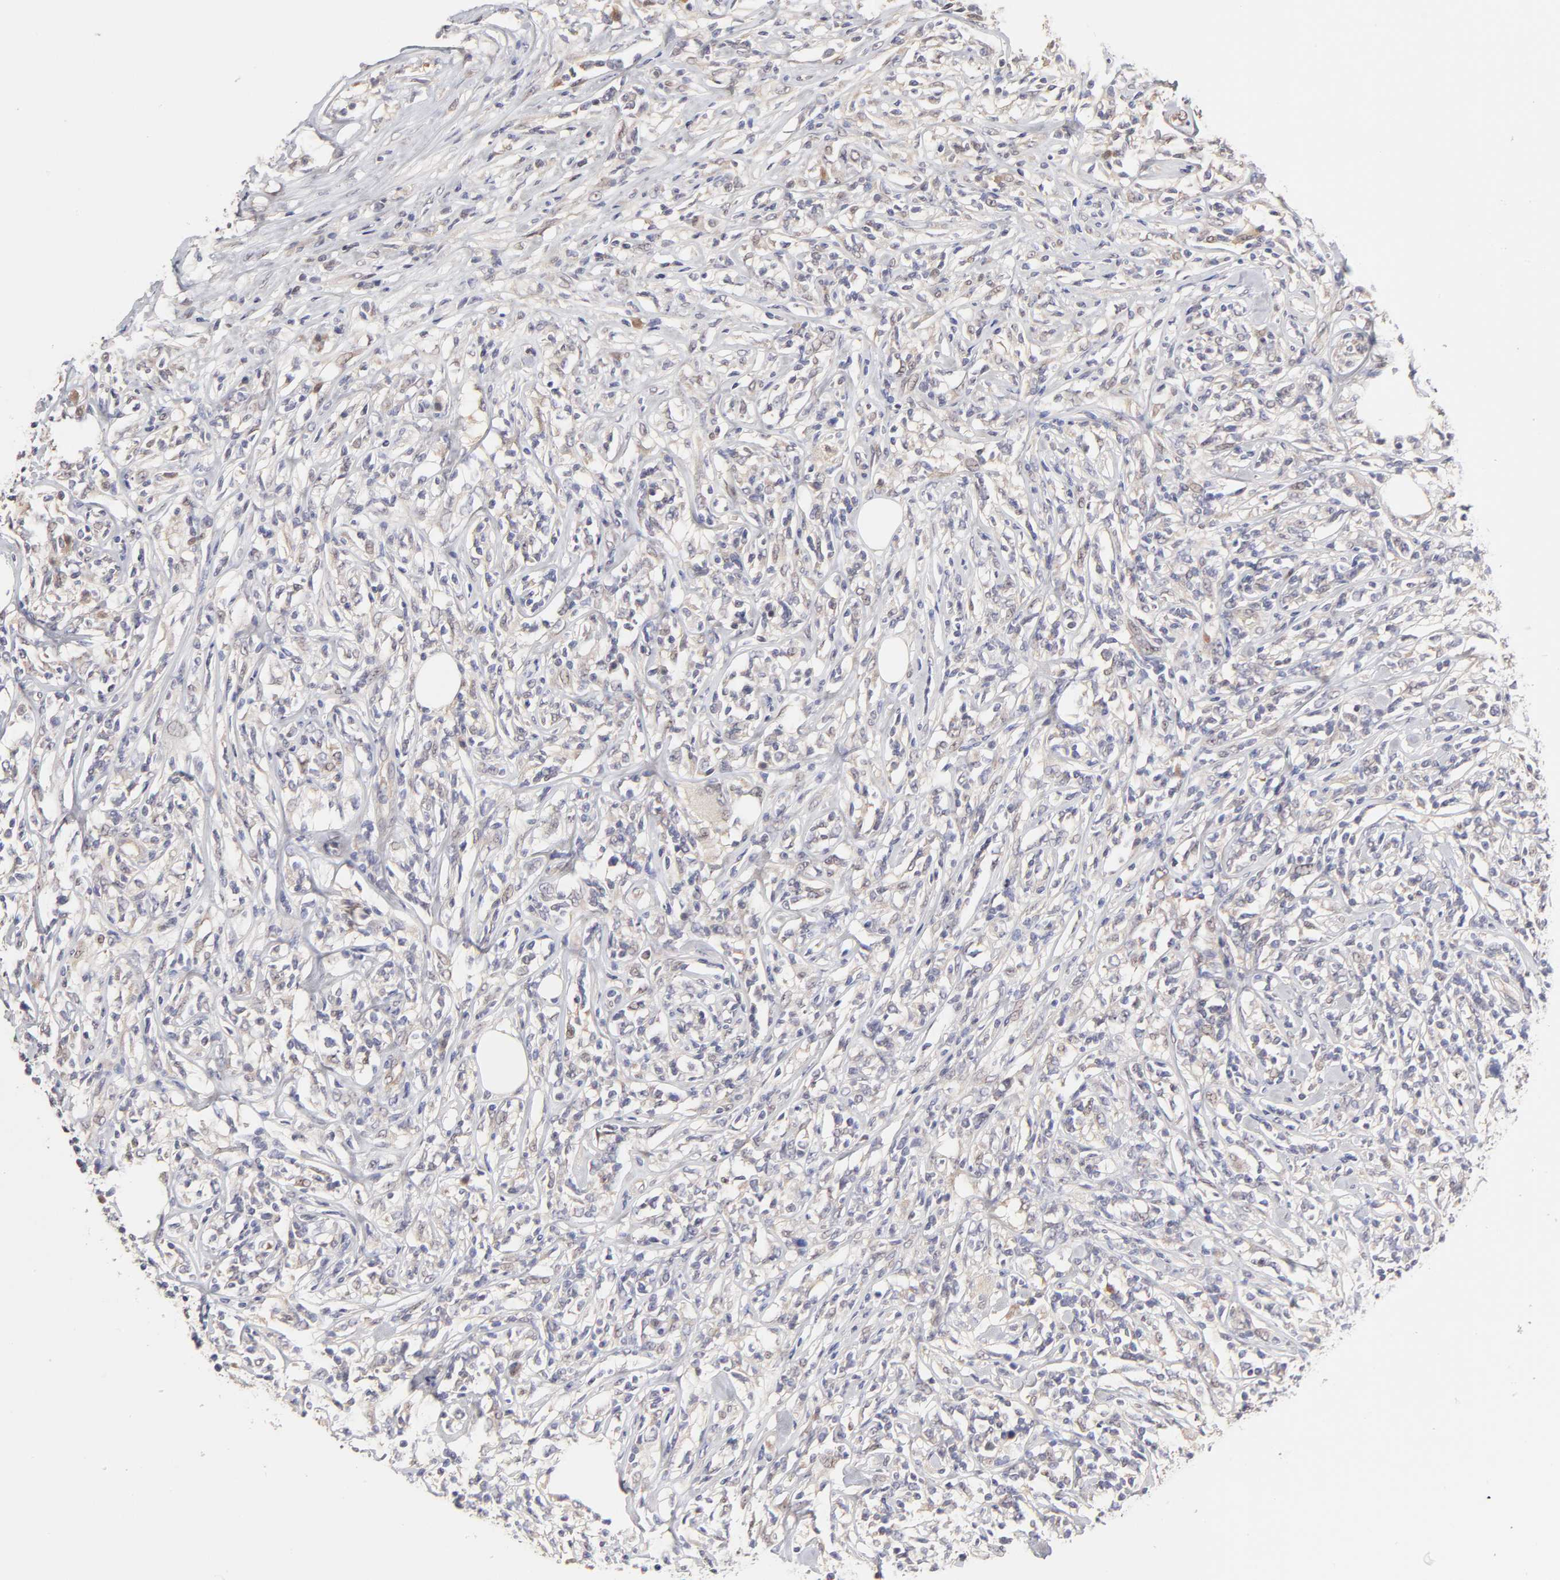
{"staining": {"intensity": "weak", "quantity": "25%-75%", "location": "cytoplasmic/membranous"}, "tissue": "lymphoma", "cell_type": "Tumor cells", "image_type": "cancer", "snomed": [{"axis": "morphology", "description": "Malignant lymphoma, non-Hodgkin's type, High grade"}, {"axis": "topography", "description": "Lymph node"}], "caption": "IHC photomicrograph of lymphoma stained for a protein (brown), which exhibits low levels of weak cytoplasmic/membranous expression in approximately 25%-75% of tumor cells.", "gene": "ZNF10", "patient": {"sex": "female", "age": 84}}